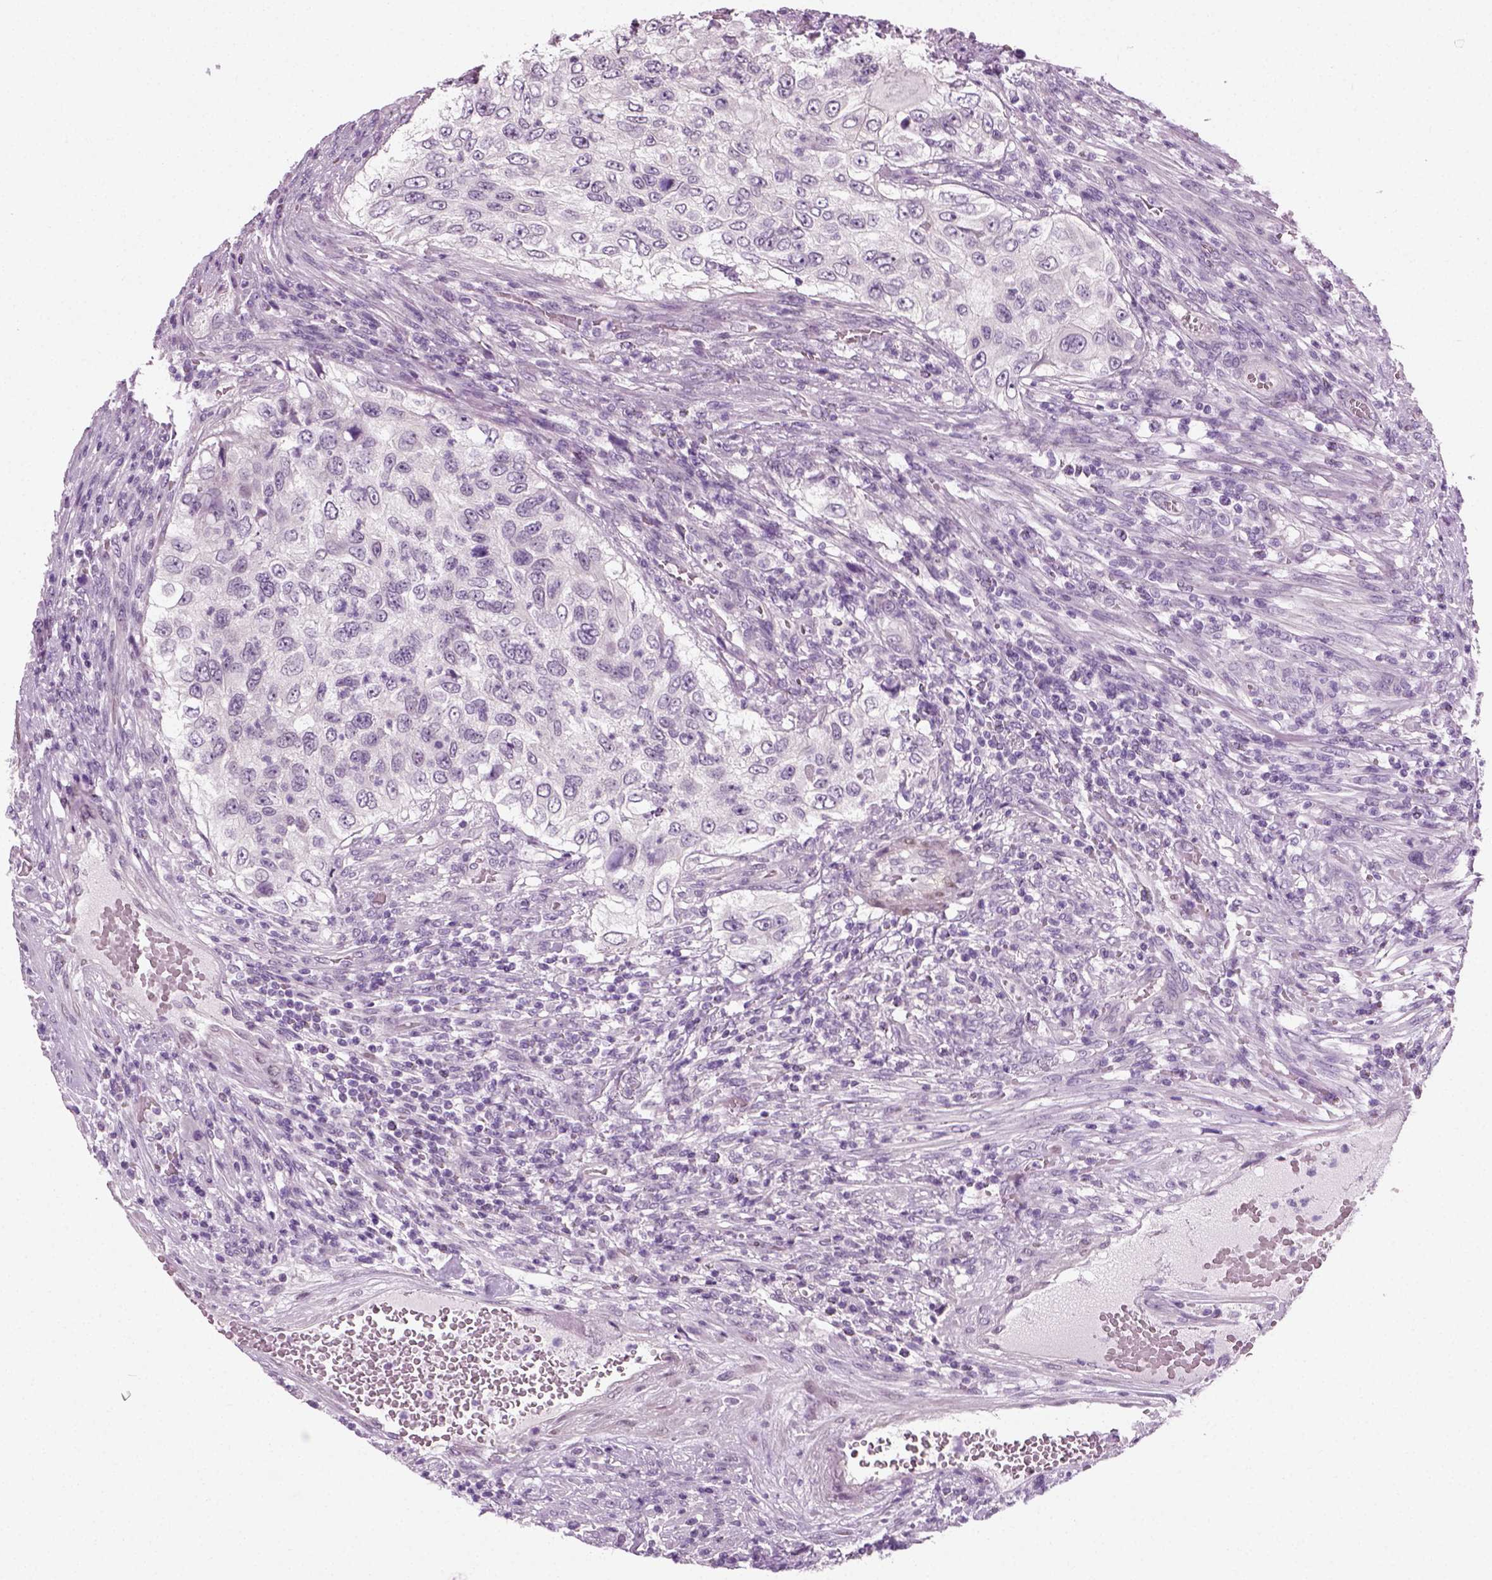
{"staining": {"intensity": "negative", "quantity": "none", "location": "none"}, "tissue": "urothelial cancer", "cell_type": "Tumor cells", "image_type": "cancer", "snomed": [{"axis": "morphology", "description": "Urothelial carcinoma, High grade"}, {"axis": "topography", "description": "Urinary bladder"}], "caption": "Protein analysis of urothelial cancer displays no significant staining in tumor cells.", "gene": "SPATA31E1", "patient": {"sex": "female", "age": 60}}